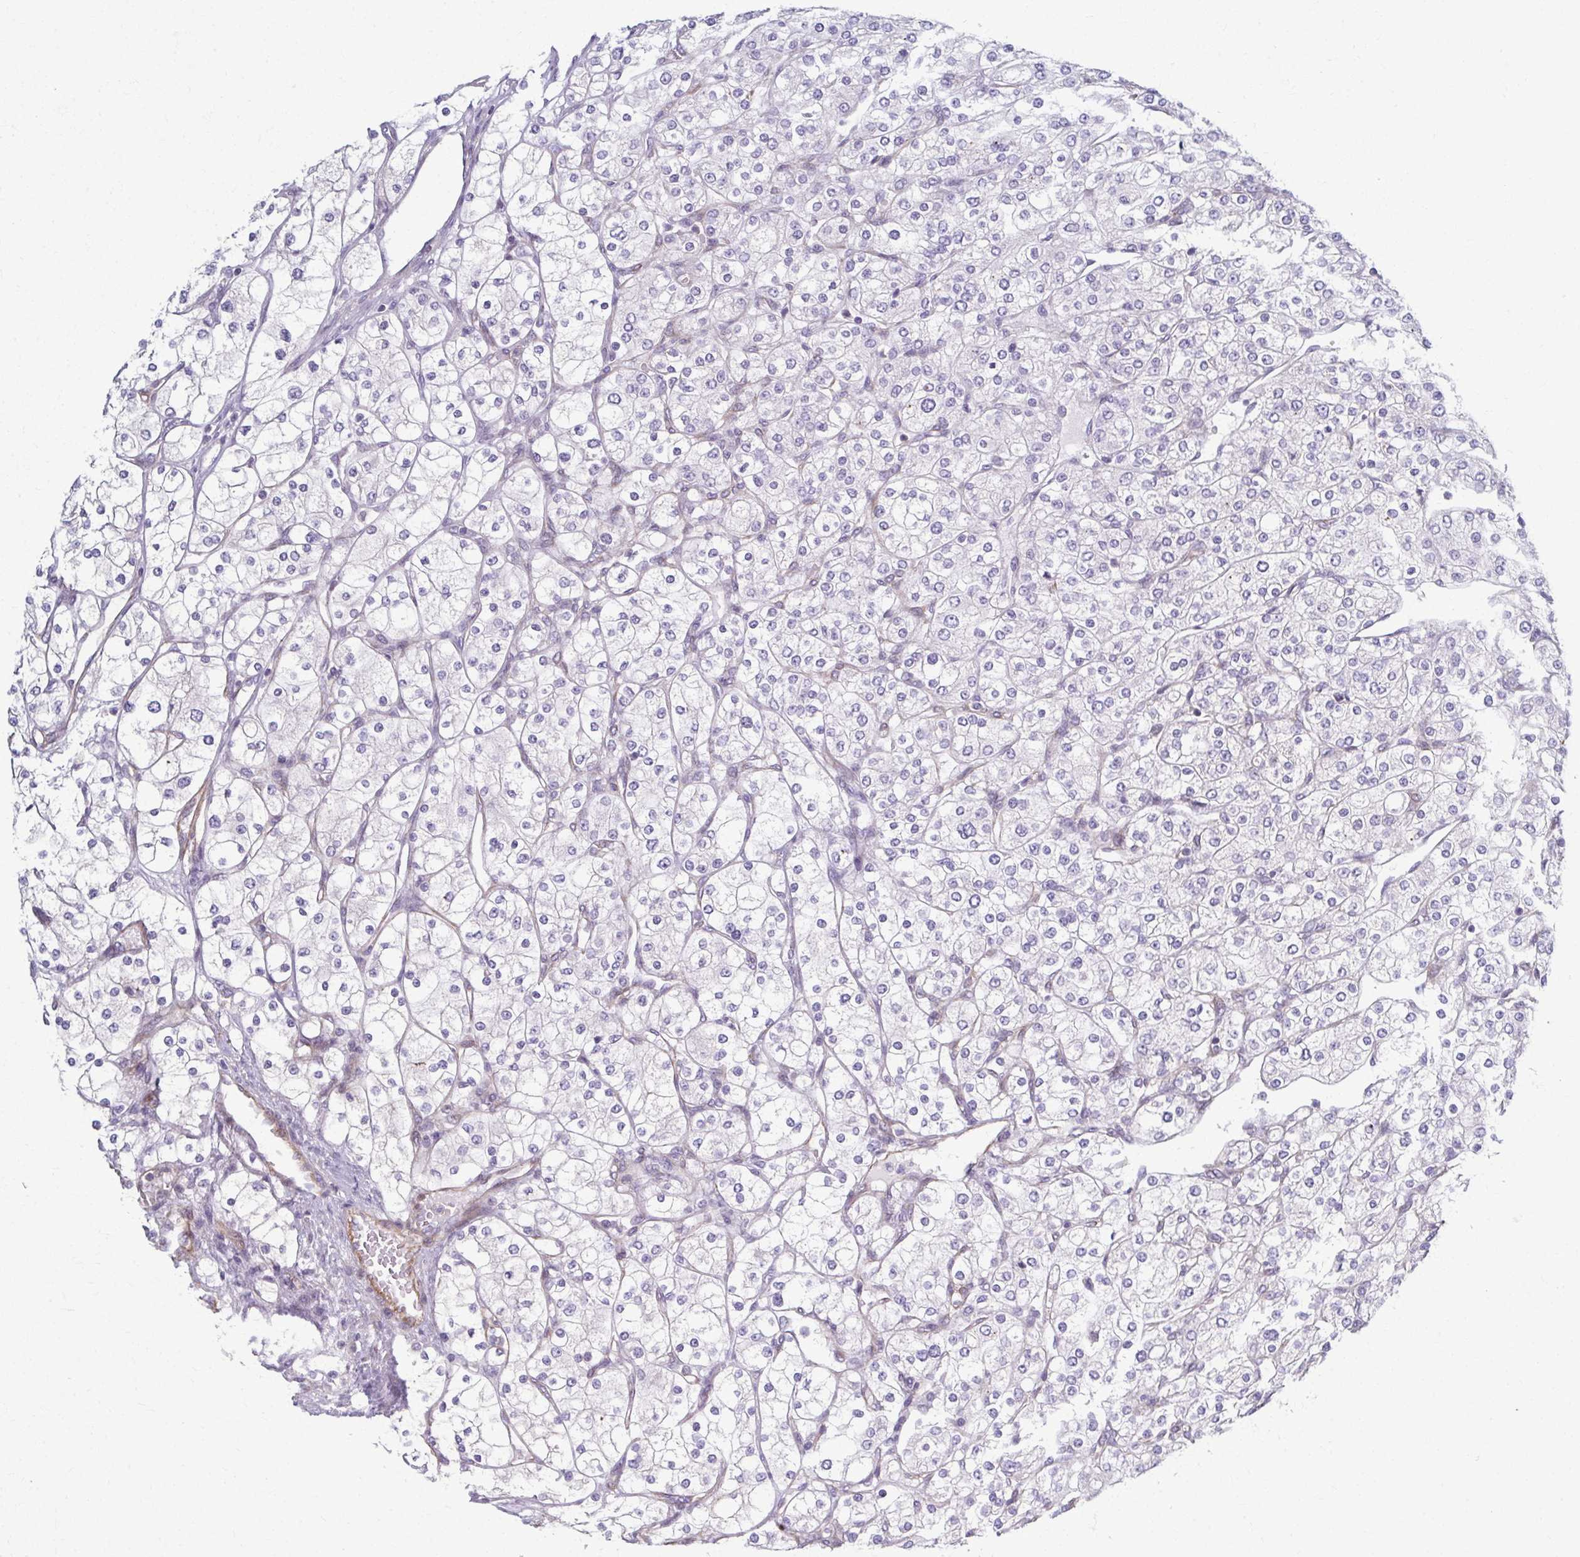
{"staining": {"intensity": "negative", "quantity": "none", "location": "none"}, "tissue": "renal cancer", "cell_type": "Tumor cells", "image_type": "cancer", "snomed": [{"axis": "morphology", "description": "Adenocarcinoma, NOS"}, {"axis": "topography", "description": "Kidney"}], "caption": "An IHC histopathology image of renal adenocarcinoma is shown. There is no staining in tumor cells of renal adenocarcinoma.", "gene": "EID2B", "patient": {"sex": "male", "age": 80}}